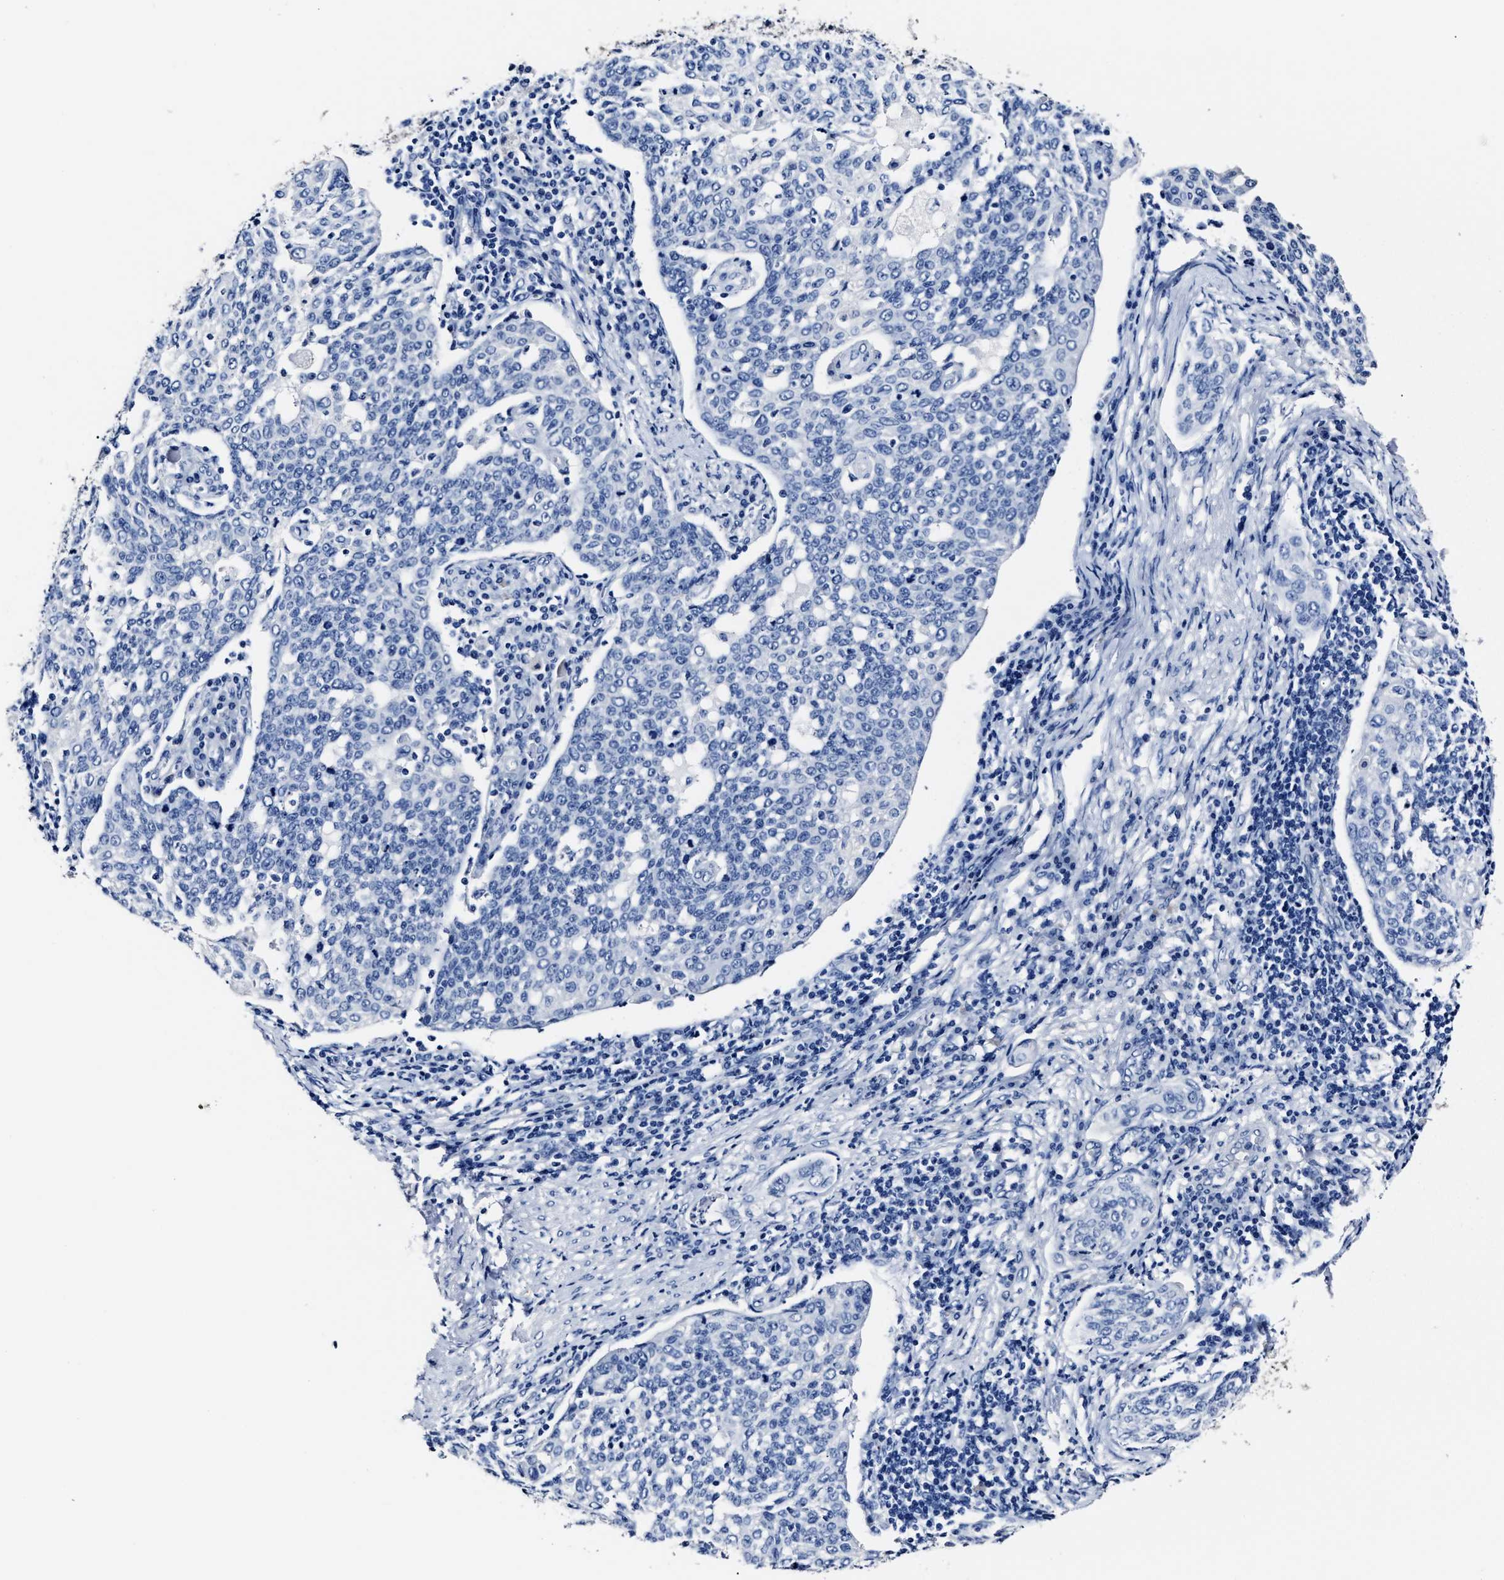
{"staining": {"intensity": "negative", "quantity": "none", "location": "none"}, "tissue": "cervical cancer", "cell_type": "Tumor cells", "image_type": "cancer", "snomed": [{"axis": "morphology", "description": "Squamous cell carcinoma, NOS"}, {"axis": "topography", "description": "Cervix"}], "caption": "An immunohistochemistry (IHC) micrograph of cervical cancer is shown. There is no staining in tumor cells of cervical cancer.", "gene": "ALPG", "patient": {"sex": "female", "age": 34}}